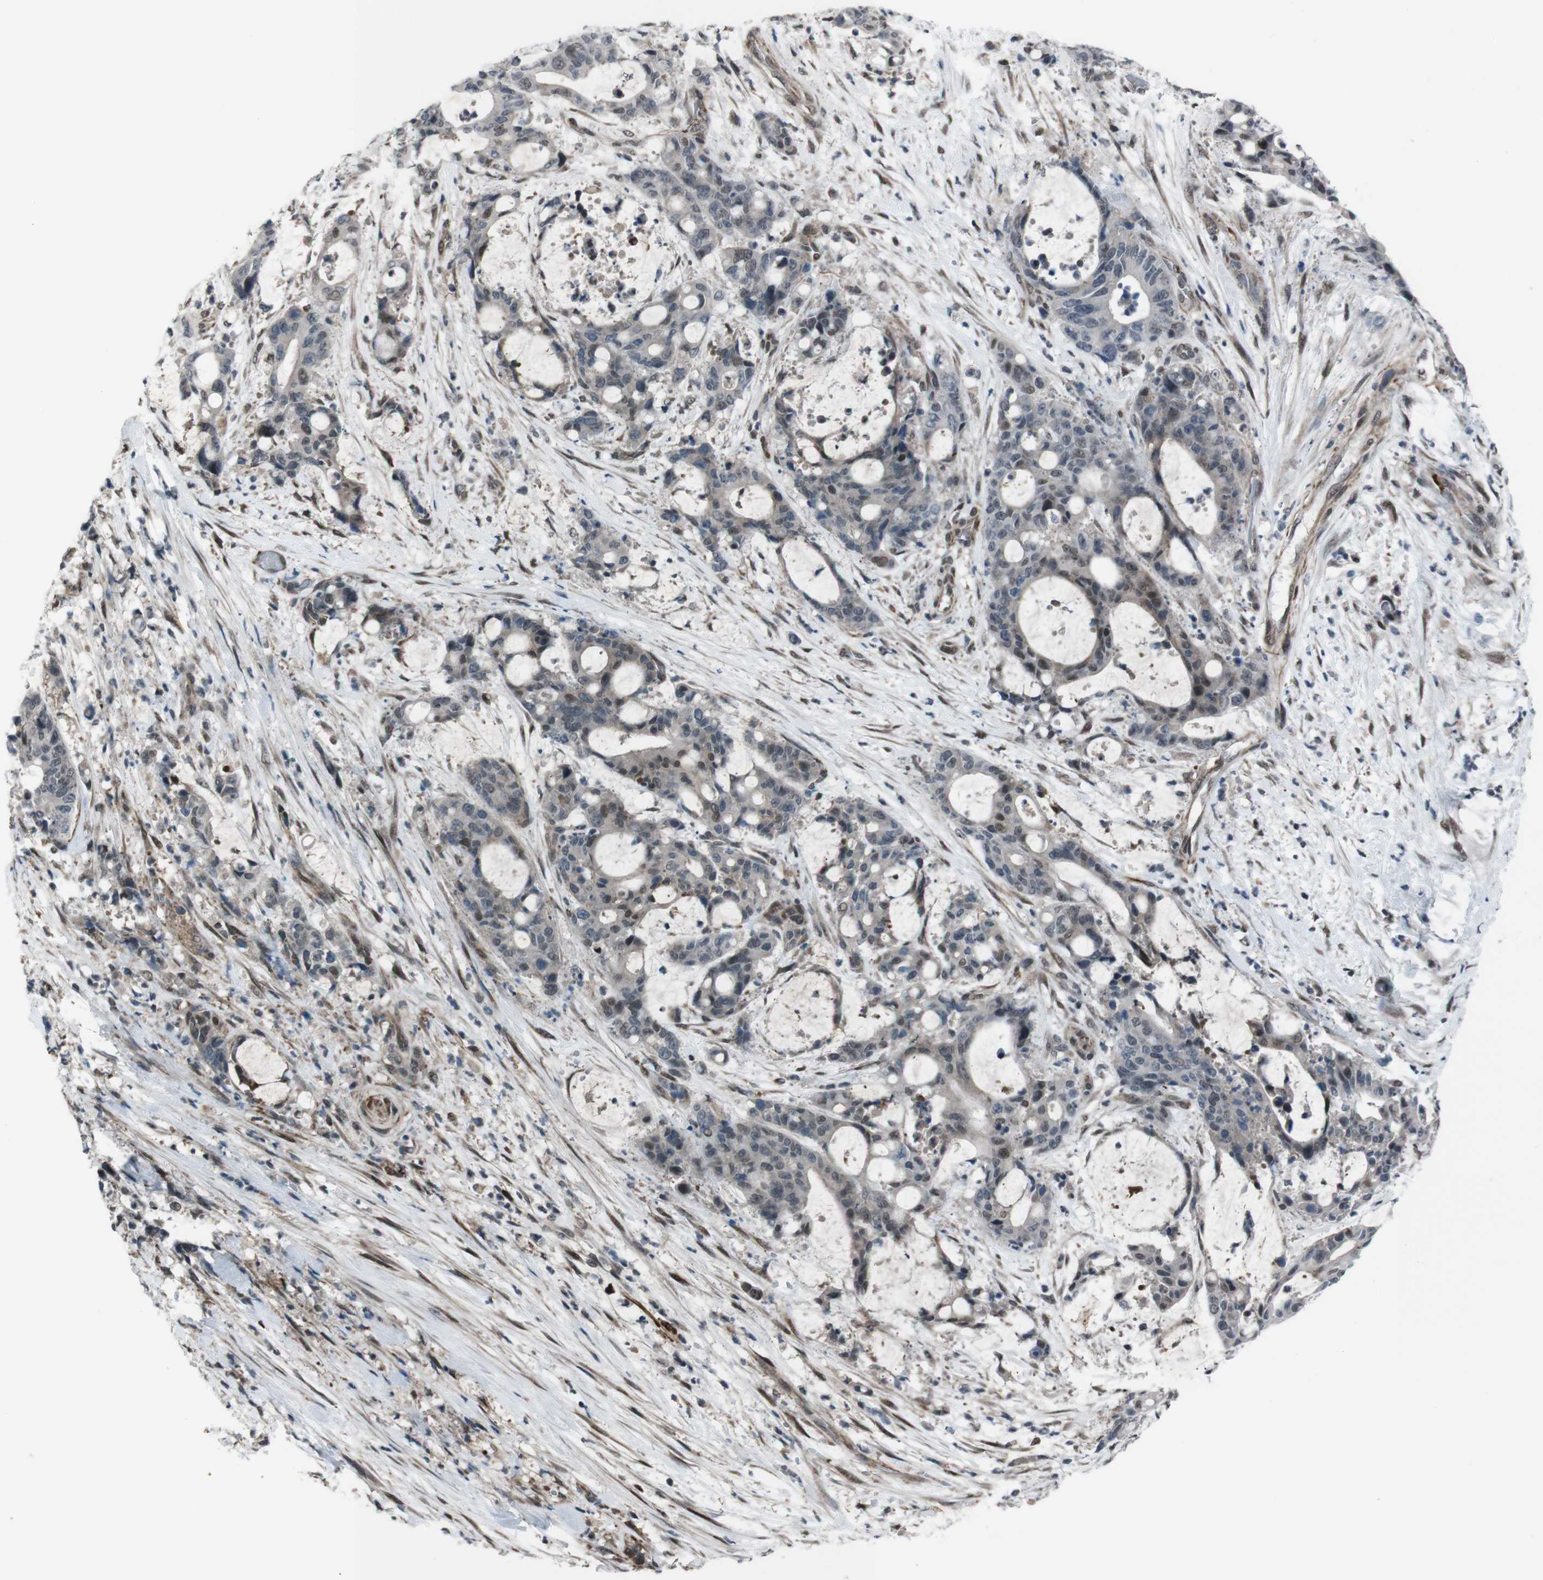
{"staining": {"intensity": "moderate", "quantity": "<25%", "location": "nuclear"}, "tissue": "liver cancer", "cell_type": "Tumor cells", "image_type": "cancer", "snomed": [{"axis": "morphology", "description": "Normal tissue, NOS"}, {"axis": "morphology", "description": "Cholangiocarcinoma"}, {"axis": "topography", "description": "Liver"}, {"axis": "topography", "description": "Peripheral nerve tissue"}], "caption": "Liver cancer (cholangiocarcinoma) tissue displays moderate nuclear expression in about <25% of tumor cells", "gene": "SS18L1", "patient": {"sex": "female", "age": 73}}